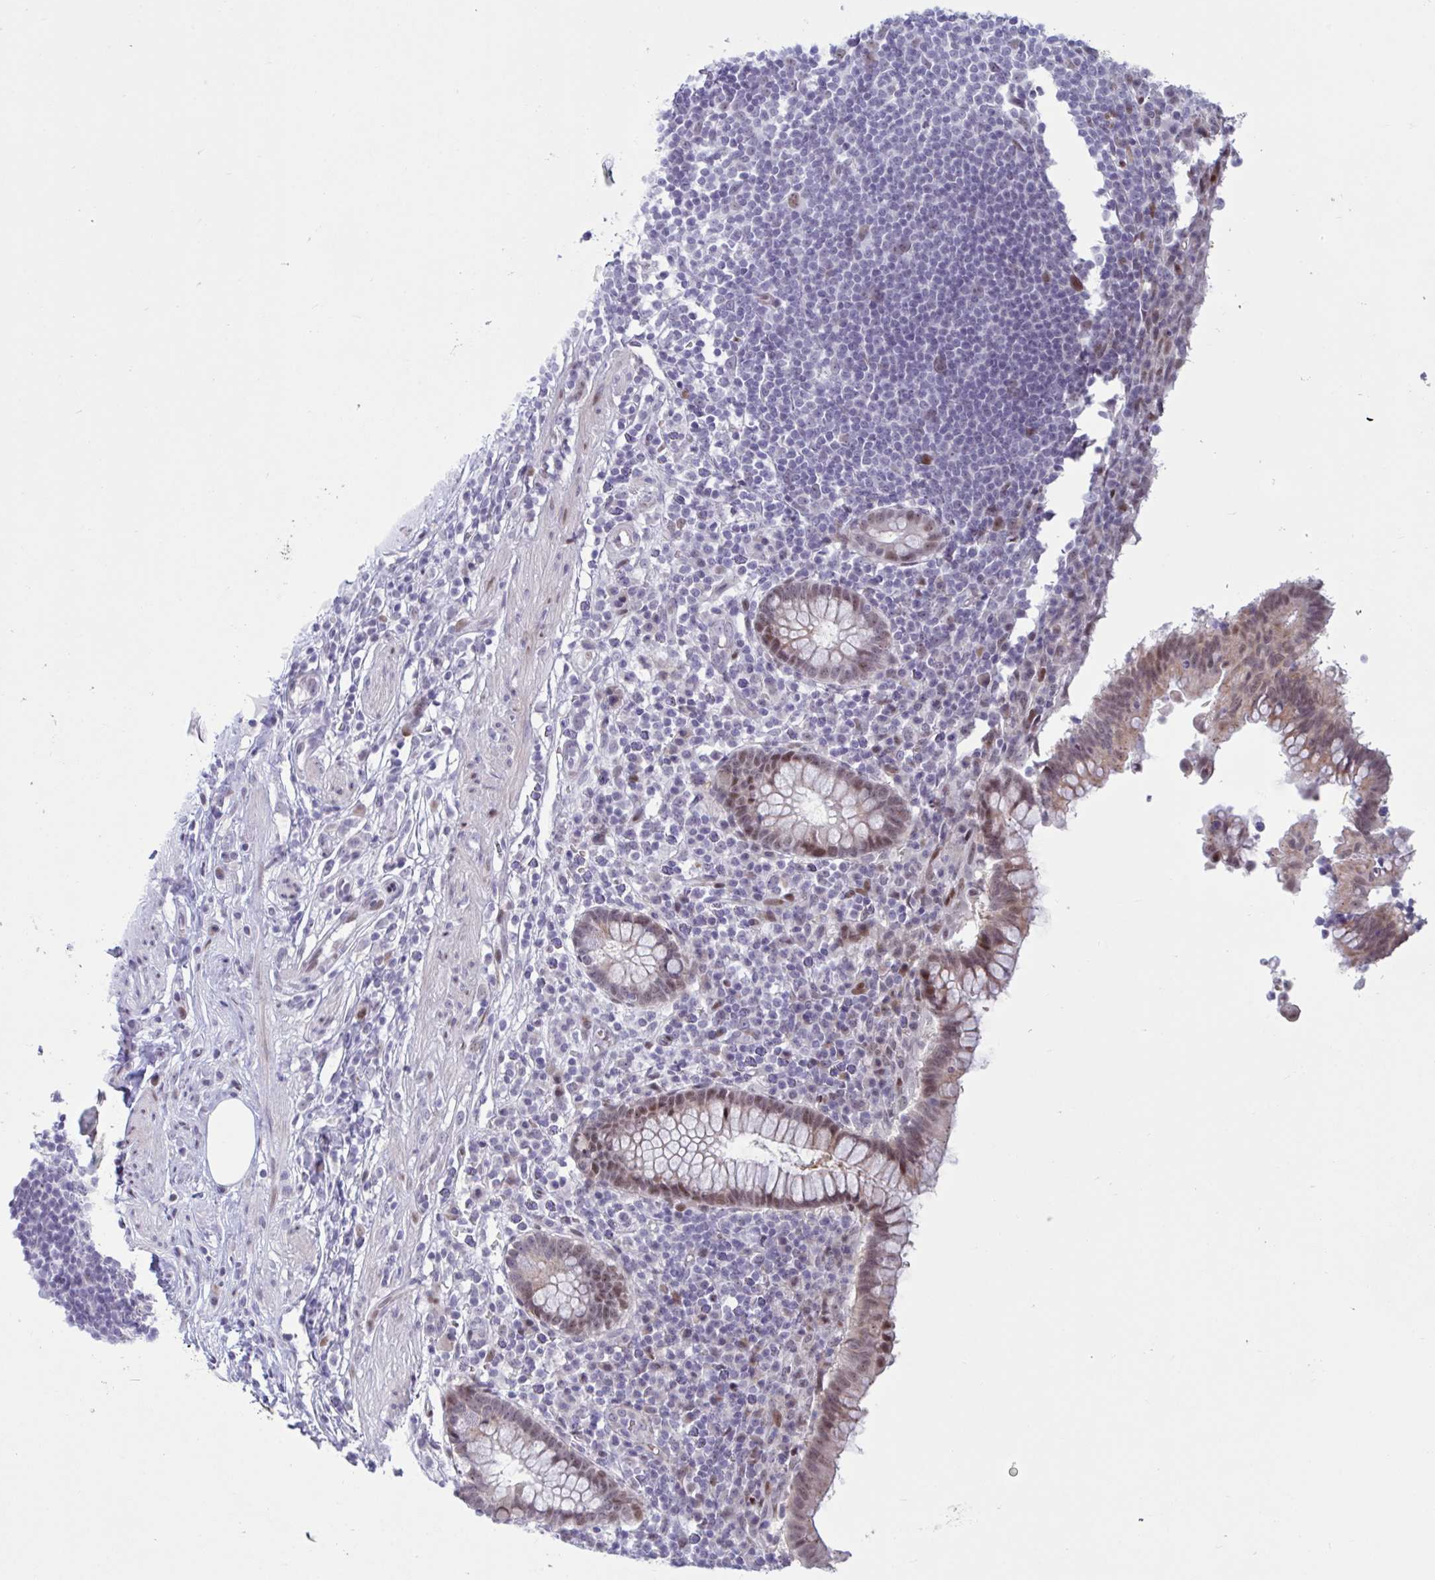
{"staining": {"intensity": "moderate", "quantity": "25%-75%", "location": "cytoplasmic/membranous,nuclear"}, "tissue": "appendix", "cell_type": "Glandular cells", "image_type": "normal", "snomed": [{"axis": "morphology", "description": "Normal tissue, NOS"}, {"axis": "topography", "description": "Appendix"}], "caption": "Protein expression by immunohistochemistry shows moderate cytoplasmic/membranous,nuclear staining in about 25%-75% of glandular cells in normal appendix. (DAB (3,3'-diaminobenzidine) IHC with brightfield microscopy, high magnification).", "gene": "RBL1", "patient": {"sex": "female", "age": 56}}